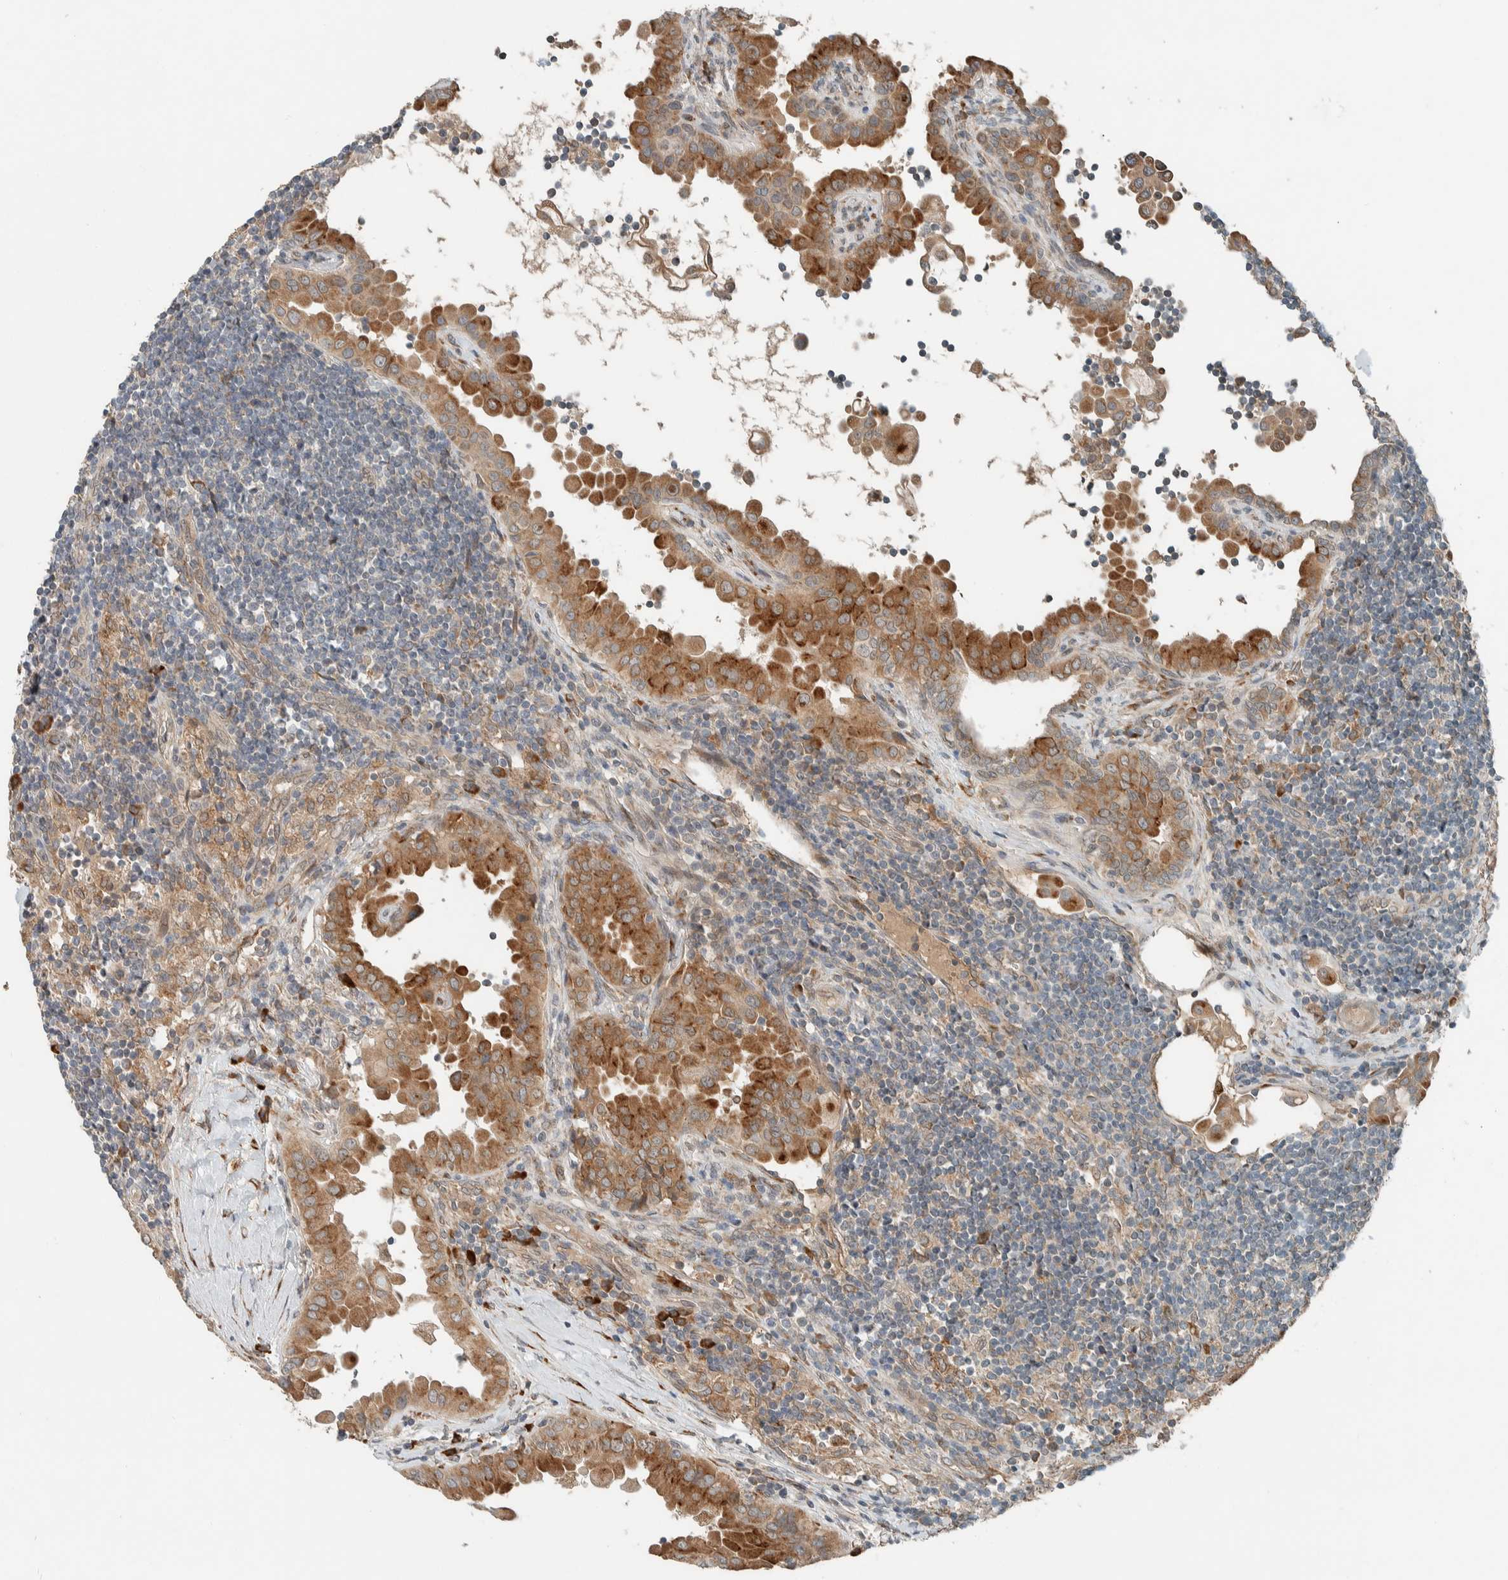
{"staining": {"intensity": "moderate", "quantity": ">75%", "location": "cytoplasmic/membranous"}, "tissue": "thyroid cancer", "cell_type": "Tumor cells", "image_type": "cancer", "snomed": [{"axis": "morphology", "description": "Papillary adenocarcinoma, NOS"}, {"axis": "topography", "description": "Thyroid gland"}], "caption": "The histopathology image exhibits a brown stain indicating the presence of a protein in the cytoplasmic/membranous of tumor cells in thyroid papillary adenocarcinoma.", "gene": "CTBP2", "patient": {"sex": "male", "age": 33}}